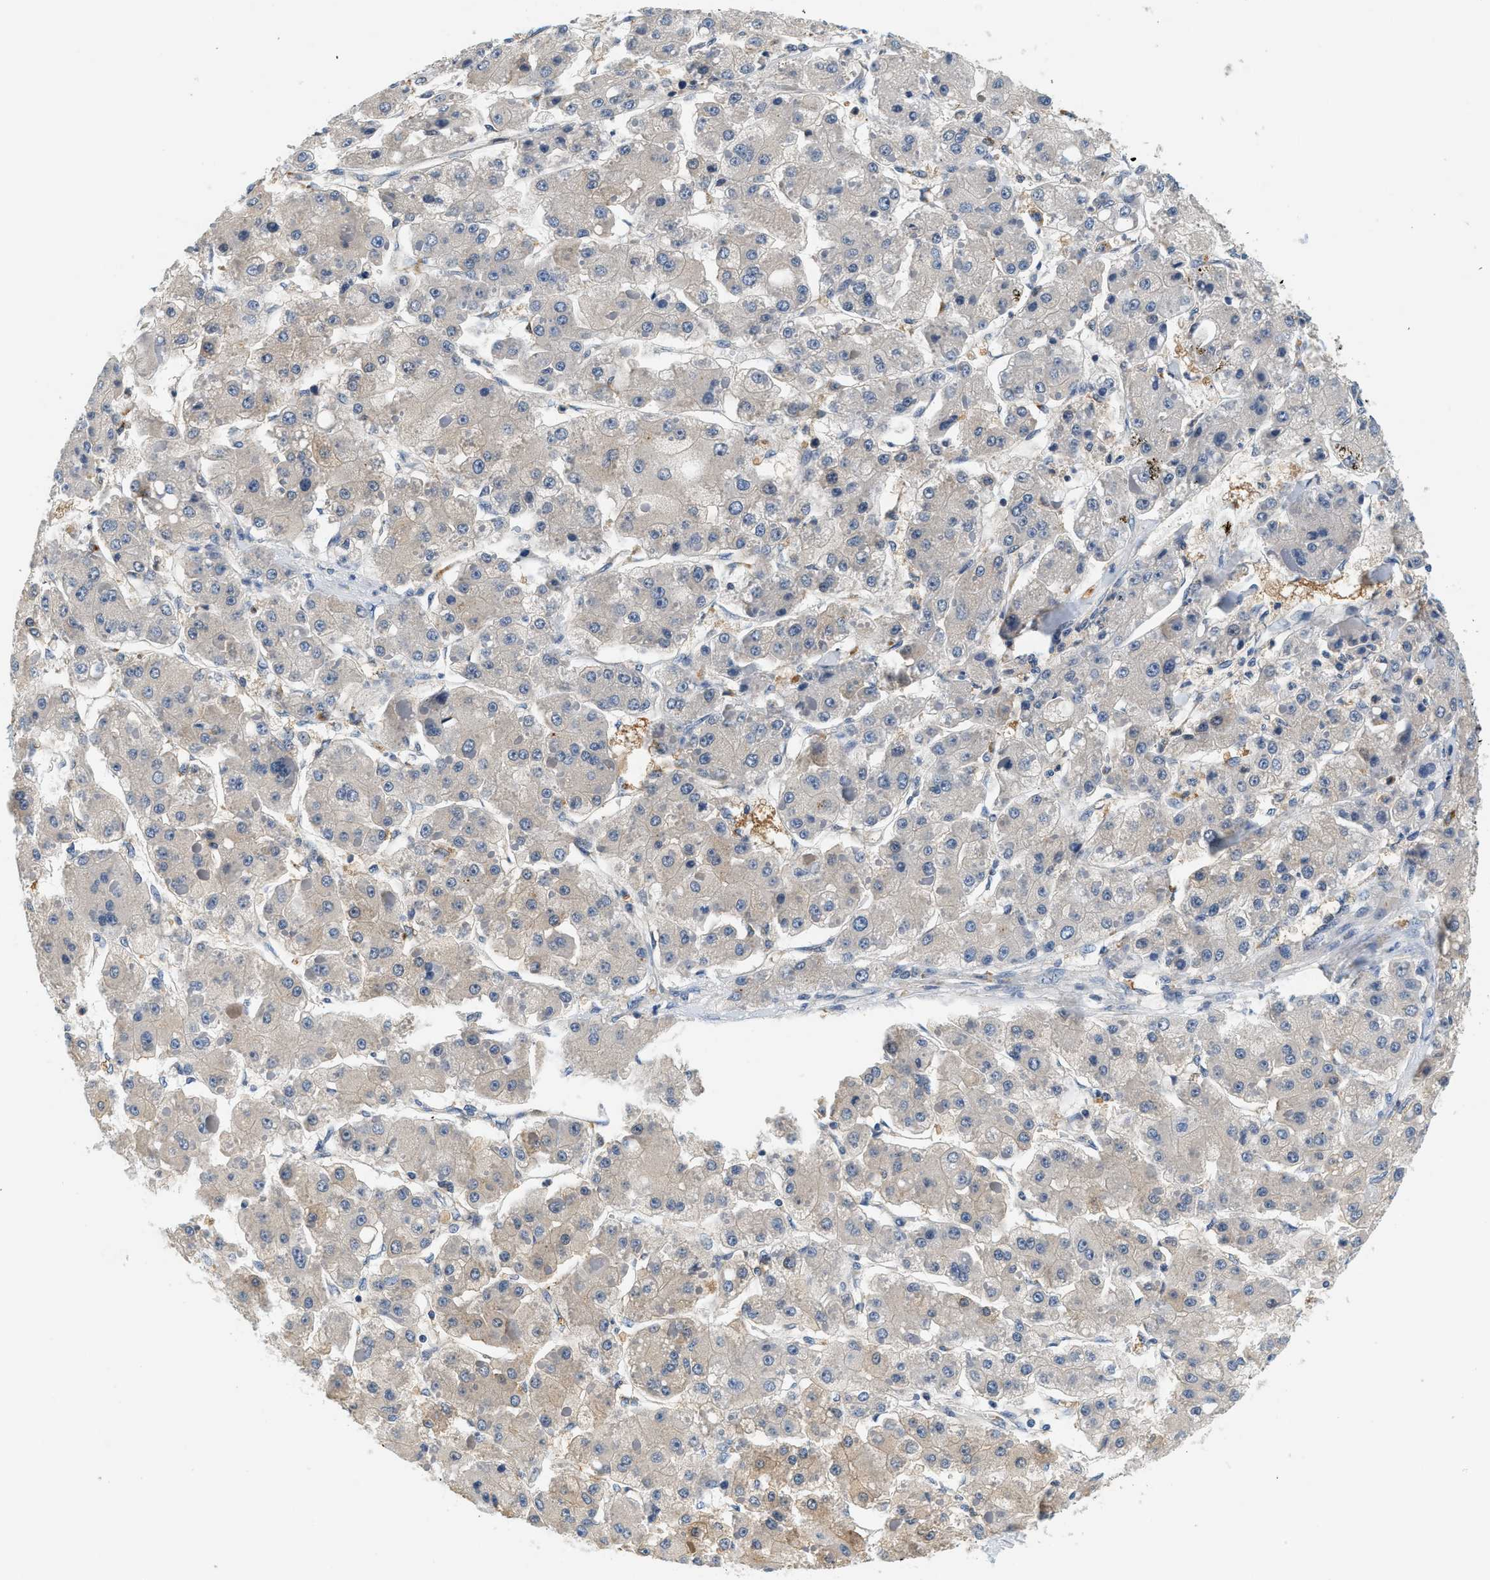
{"staining": {"intensity": "weak", "quantity": "<25%", "location": "cytoplasmic/membranous"}, "tissue": "liver cancer", "cell_type": "Tumor cells", "image_type": "cancer", "snomed": [{"axis": "morphology", "description": "Carcinoma, Hepatocellular, NOS"}, {"axis": "topography", "description": "Liver"}], "caption": "Immunohistochemistry (IHC) image of liver cancer stained for a protein (brown), which demonstrates no positivity in tumor cells. (Brightfield microscopy of DAB (3,3'-diaminobenzidine) immunohistochemistry (IHC) at high magnification).", "gene": "SLC35E1", "patient": {"sex": "female", "age": 73}}